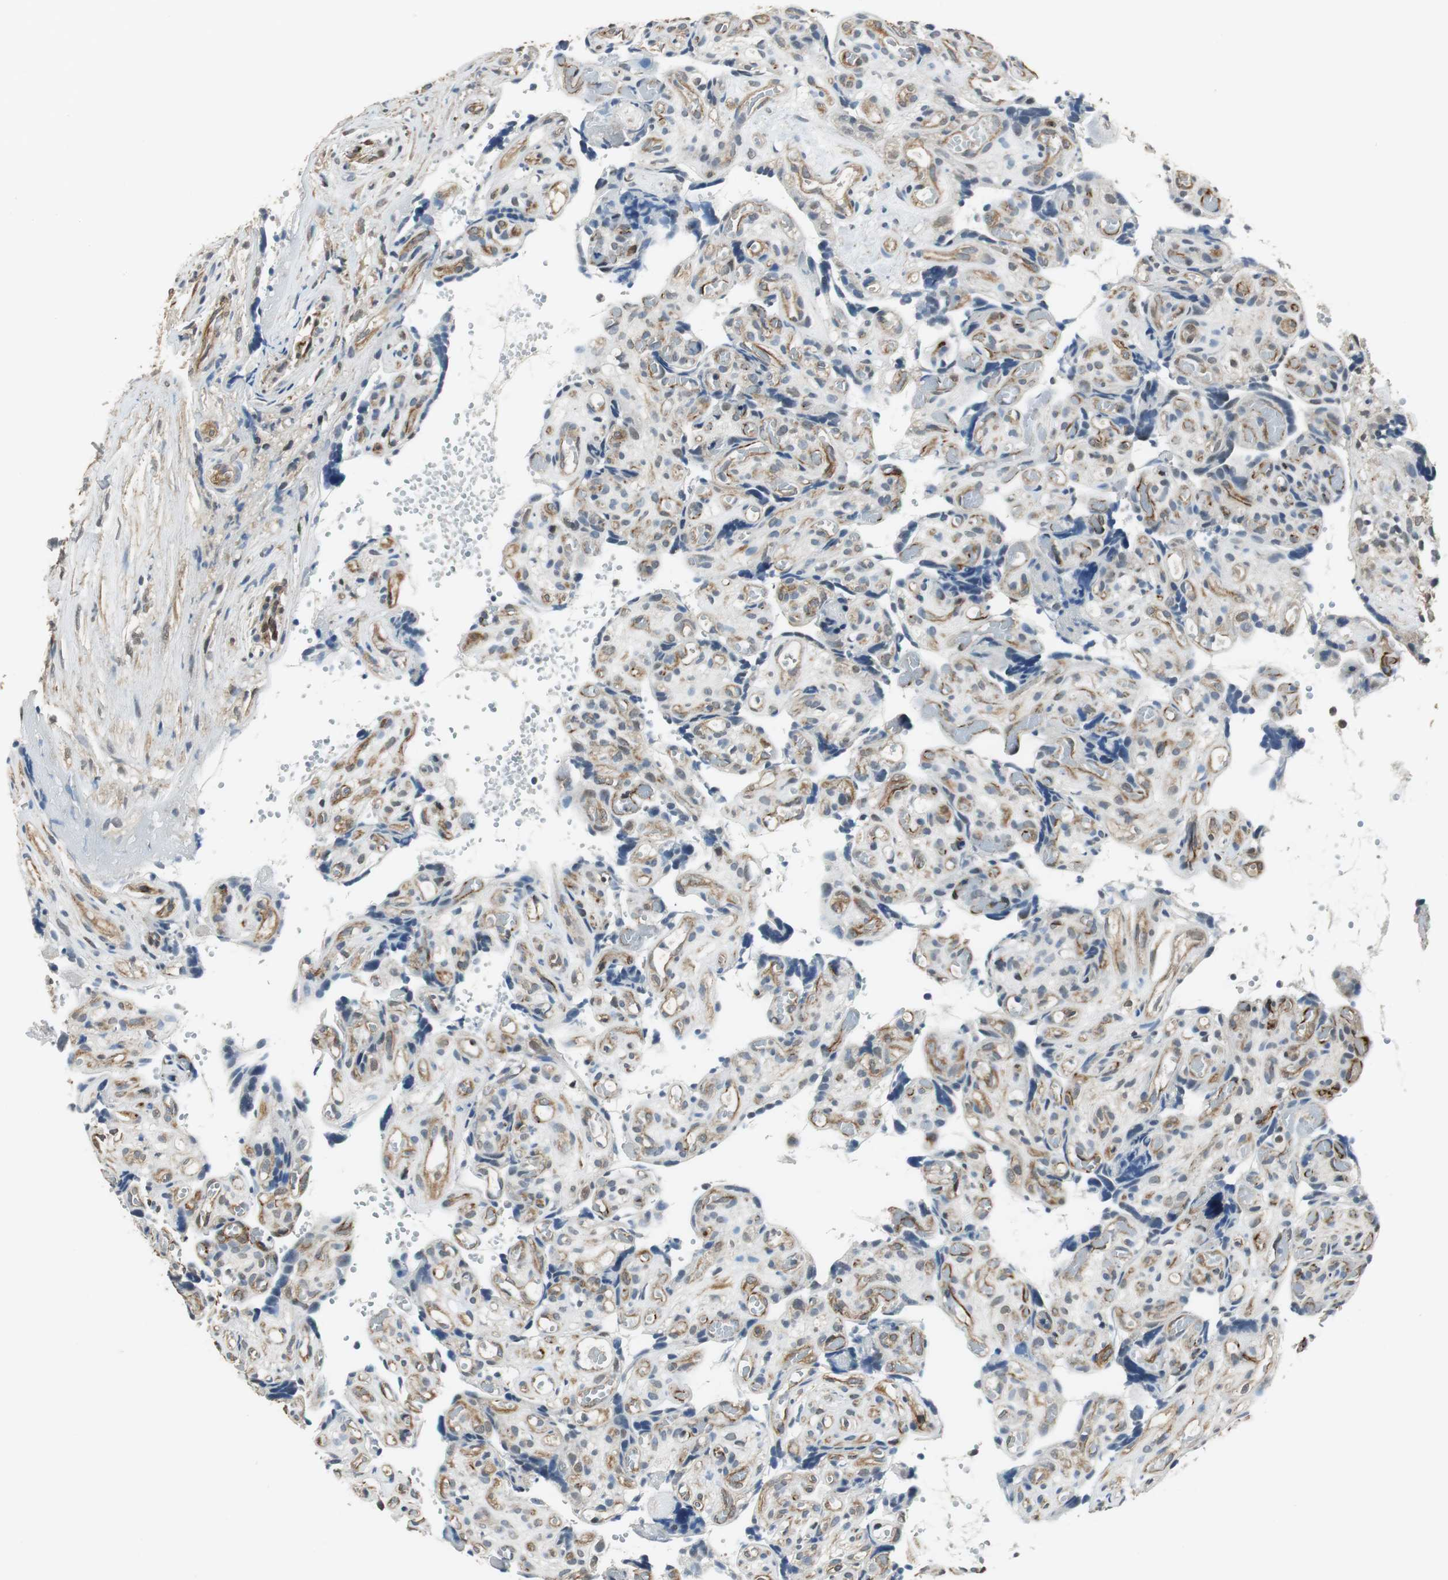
{"staining": {"intensity": "weak", "quantity": "25%-75%", "location": "cytoplasmic/membranous,nuclear"}, "tissue": "placenta", "cell_type": "Decidual cells", "image_type": "normal", "snomed": [{"axis": "morphology", "description": "Normal tissue, NOS"}, {"axis": "topography", "description": "Placenta"}], "caption": "Benign placenta displays weak cytoplasmic/membranous,nuclear expression in approximately 25%-75% of decidual cells.", "gene": "PSMB4", "patient": {"sex": "female", "age": 30}}